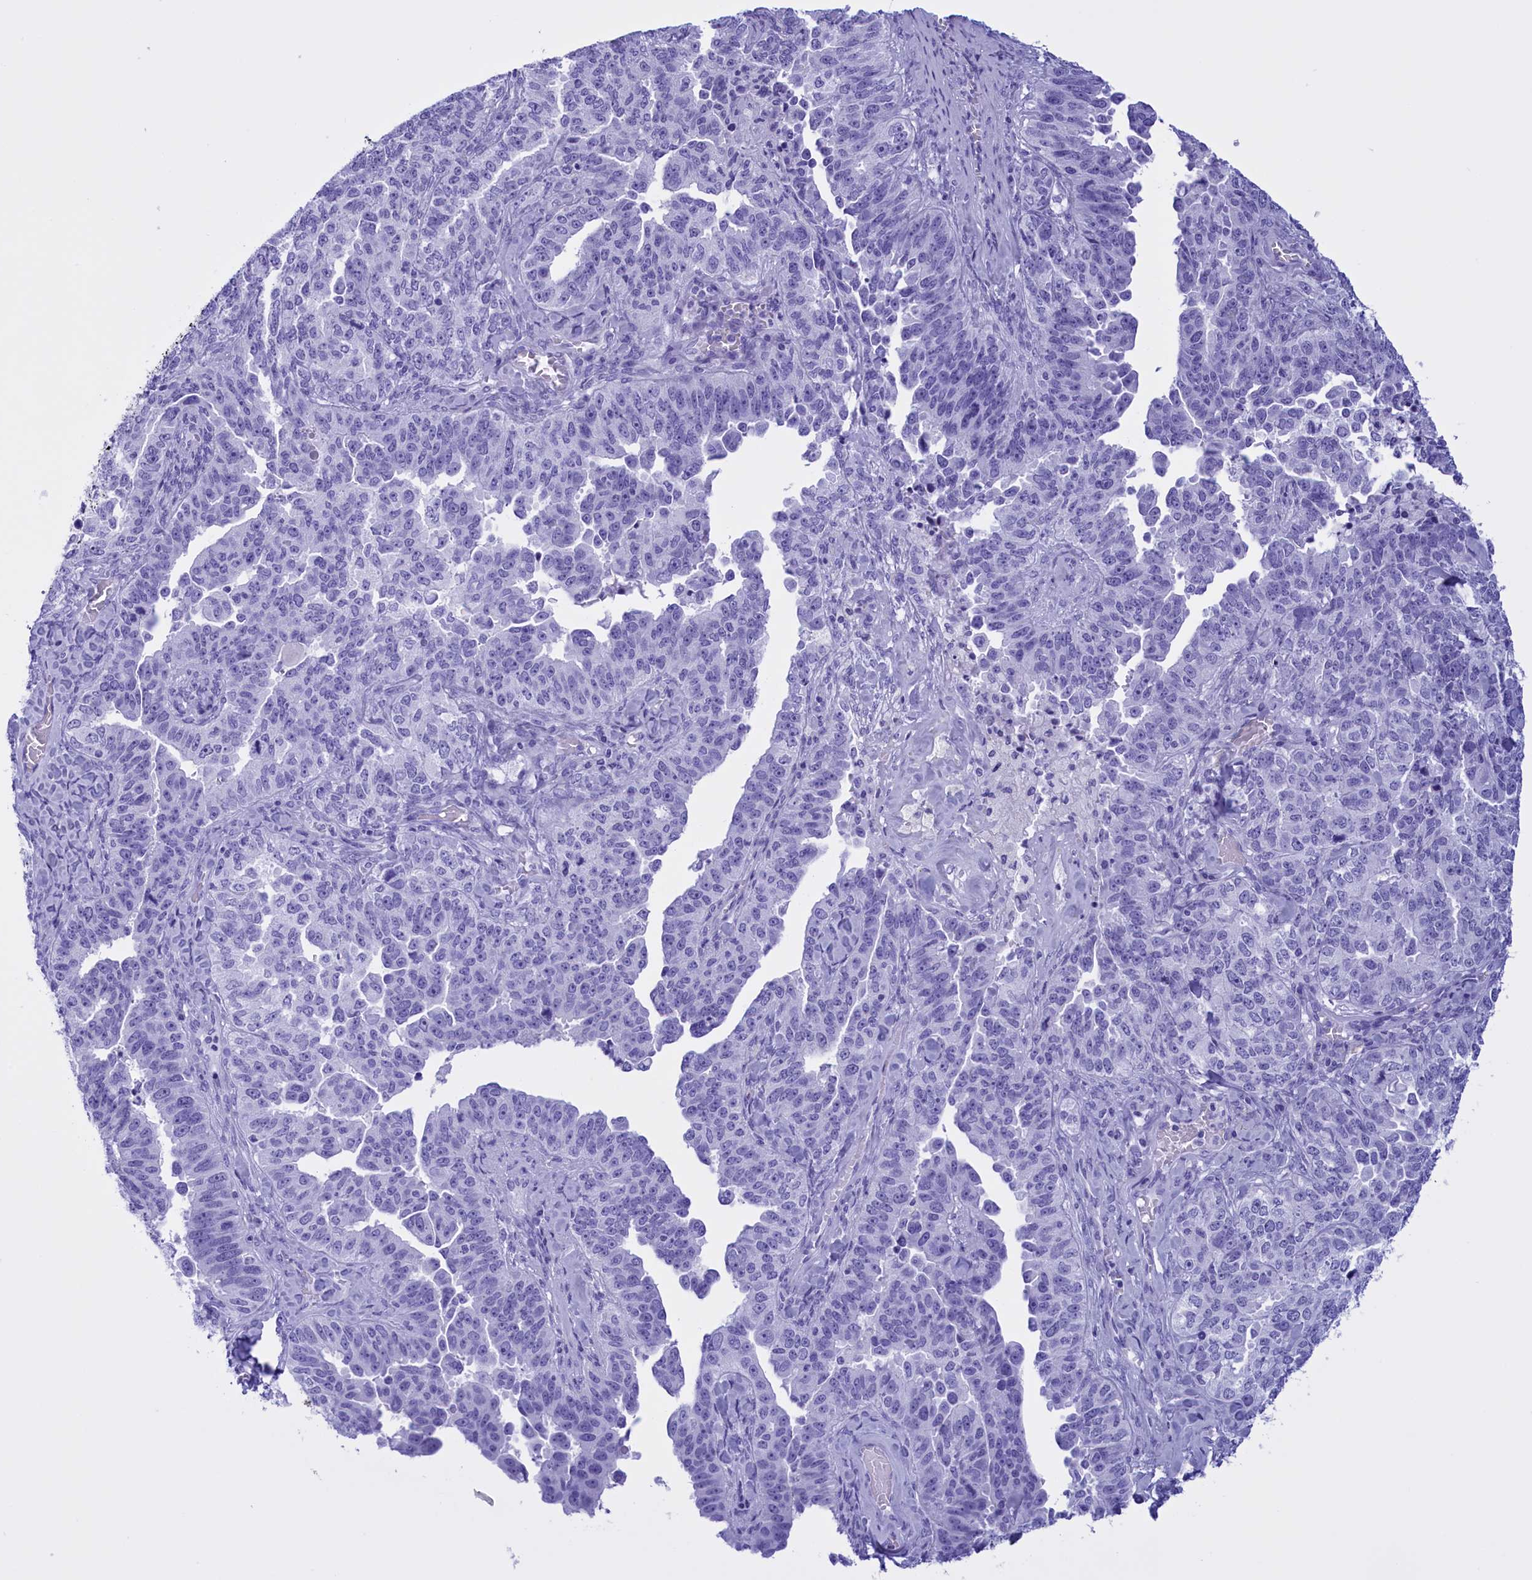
{"staining": {"intensity": "negative", "quantity": "none", "location": "none"}, "tissue": "ovarian cancer", "cell_type": "Tumor cells", "image_type": "cancer", "snomed": [{"axis": "morphology", "description": "Carcinoma, endometroid"}, {"axis": "topography", "description": "Ovary"}], "caption": "Immunohistochemistry image of ovarian endometroid carcinoma stained for a protein (brown), which reveals no positivity in tumor cells. (DAB immunohistochemistry (IHC), high magnification).", "gene": "BRI3", "patient": {"sex": "female", "age": 62}}